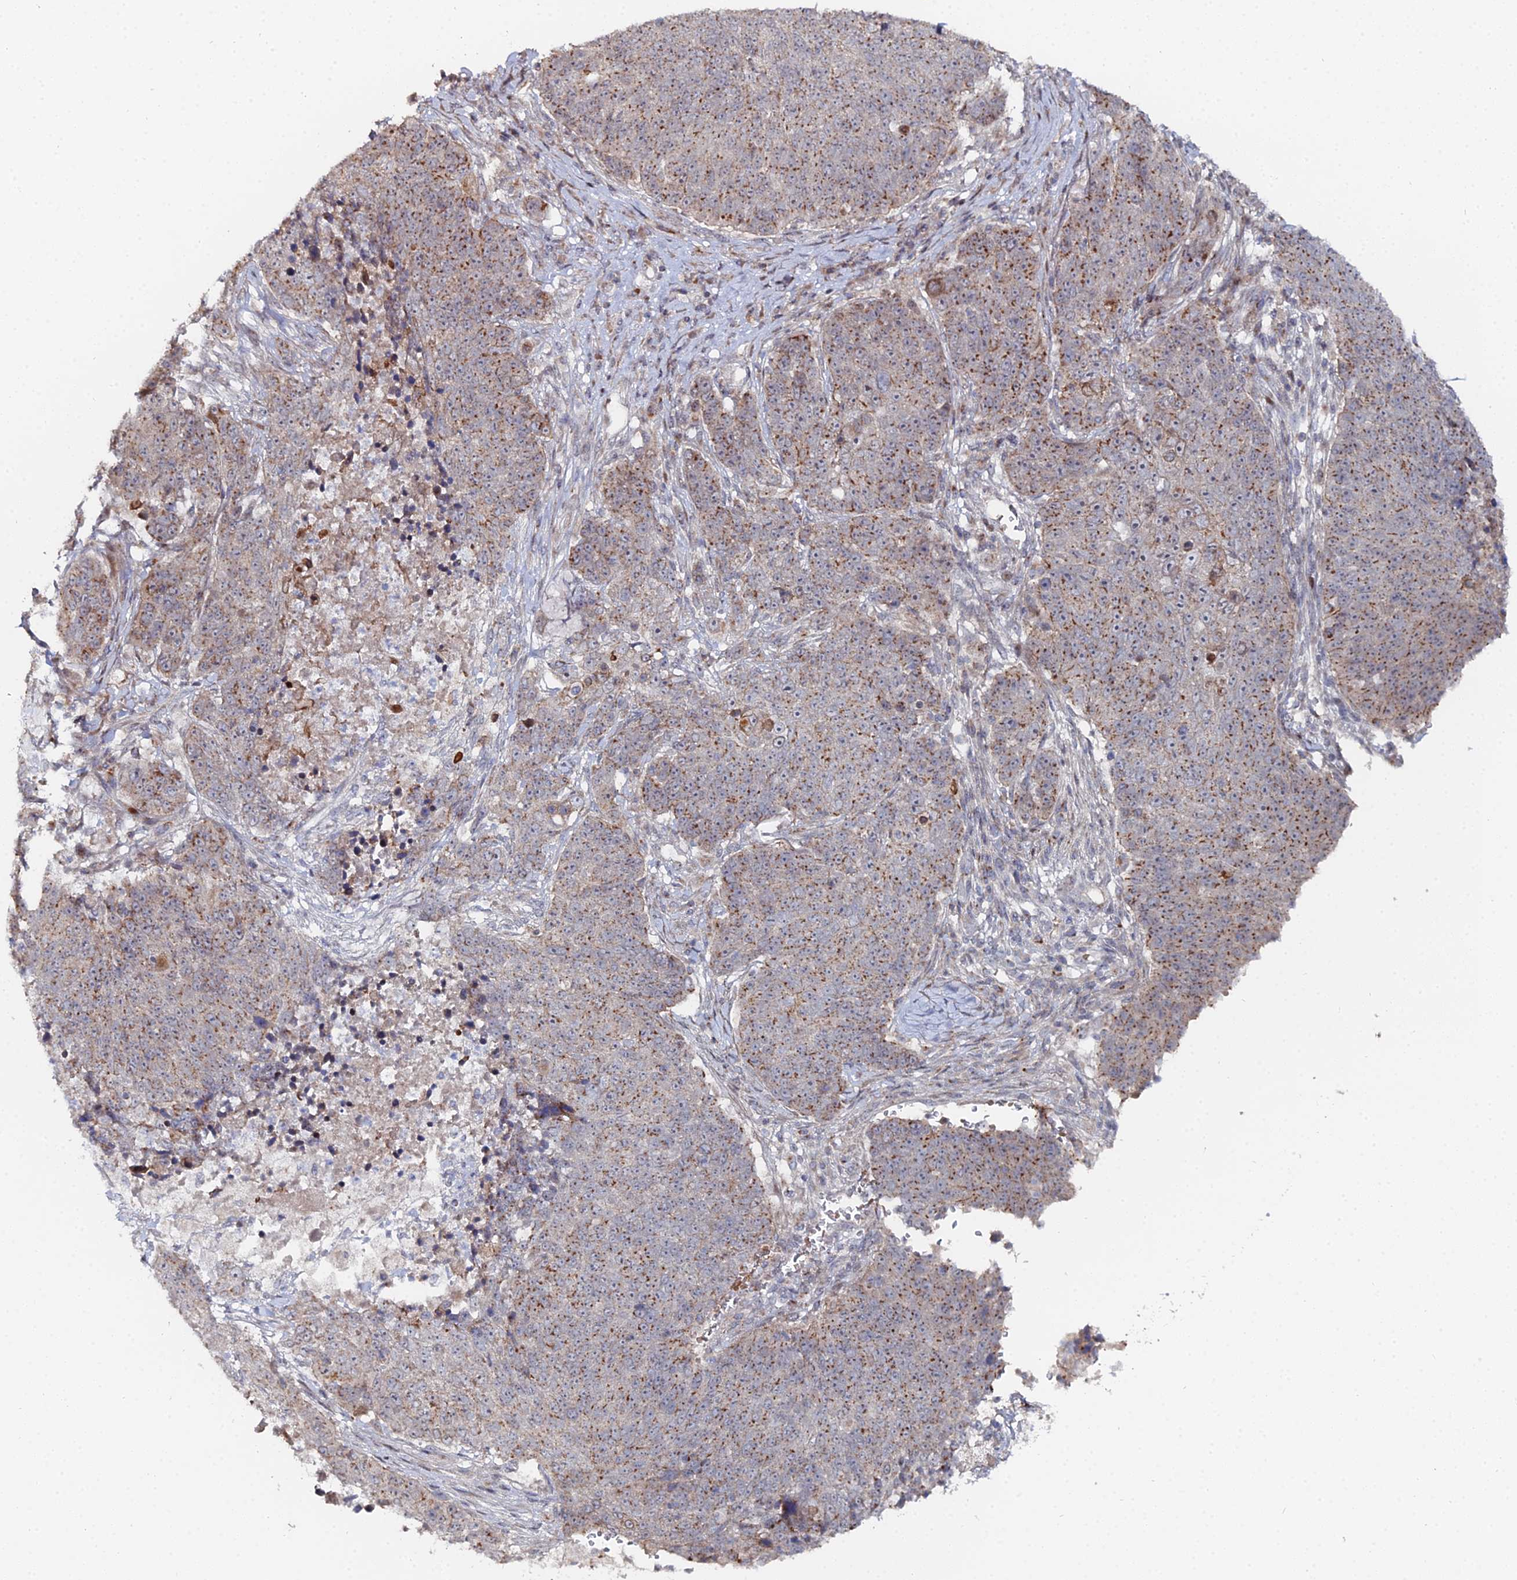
{"staining": {"intensity": "moderate", "quantity": ">75%", "location": "cytoplasmic/membranous"}, "tissue": "lung cancer", "cell_type": "Tumor cells", "image_type": "cancer", "snomed": [{"axis": "morphology", "description": "Normal tissue, NOS"}, {"axis": "morphology", "description": "Squamous cell carcinoma, NOS"}, {"axis": "topography", "description": "Lymph node"}, {"axis": "topography", "description": "Lung"}], "caption": "Protein staining of lung squamous cell carcinoma tissue shows moderate cytoplasmic/membranous expression in about >75% of tumor cells. (brown staining indicates protein expression, while blue staining denotes nuclei).", "gene": "SGMS1", "patient": {"sex": "male", "age": 66}}